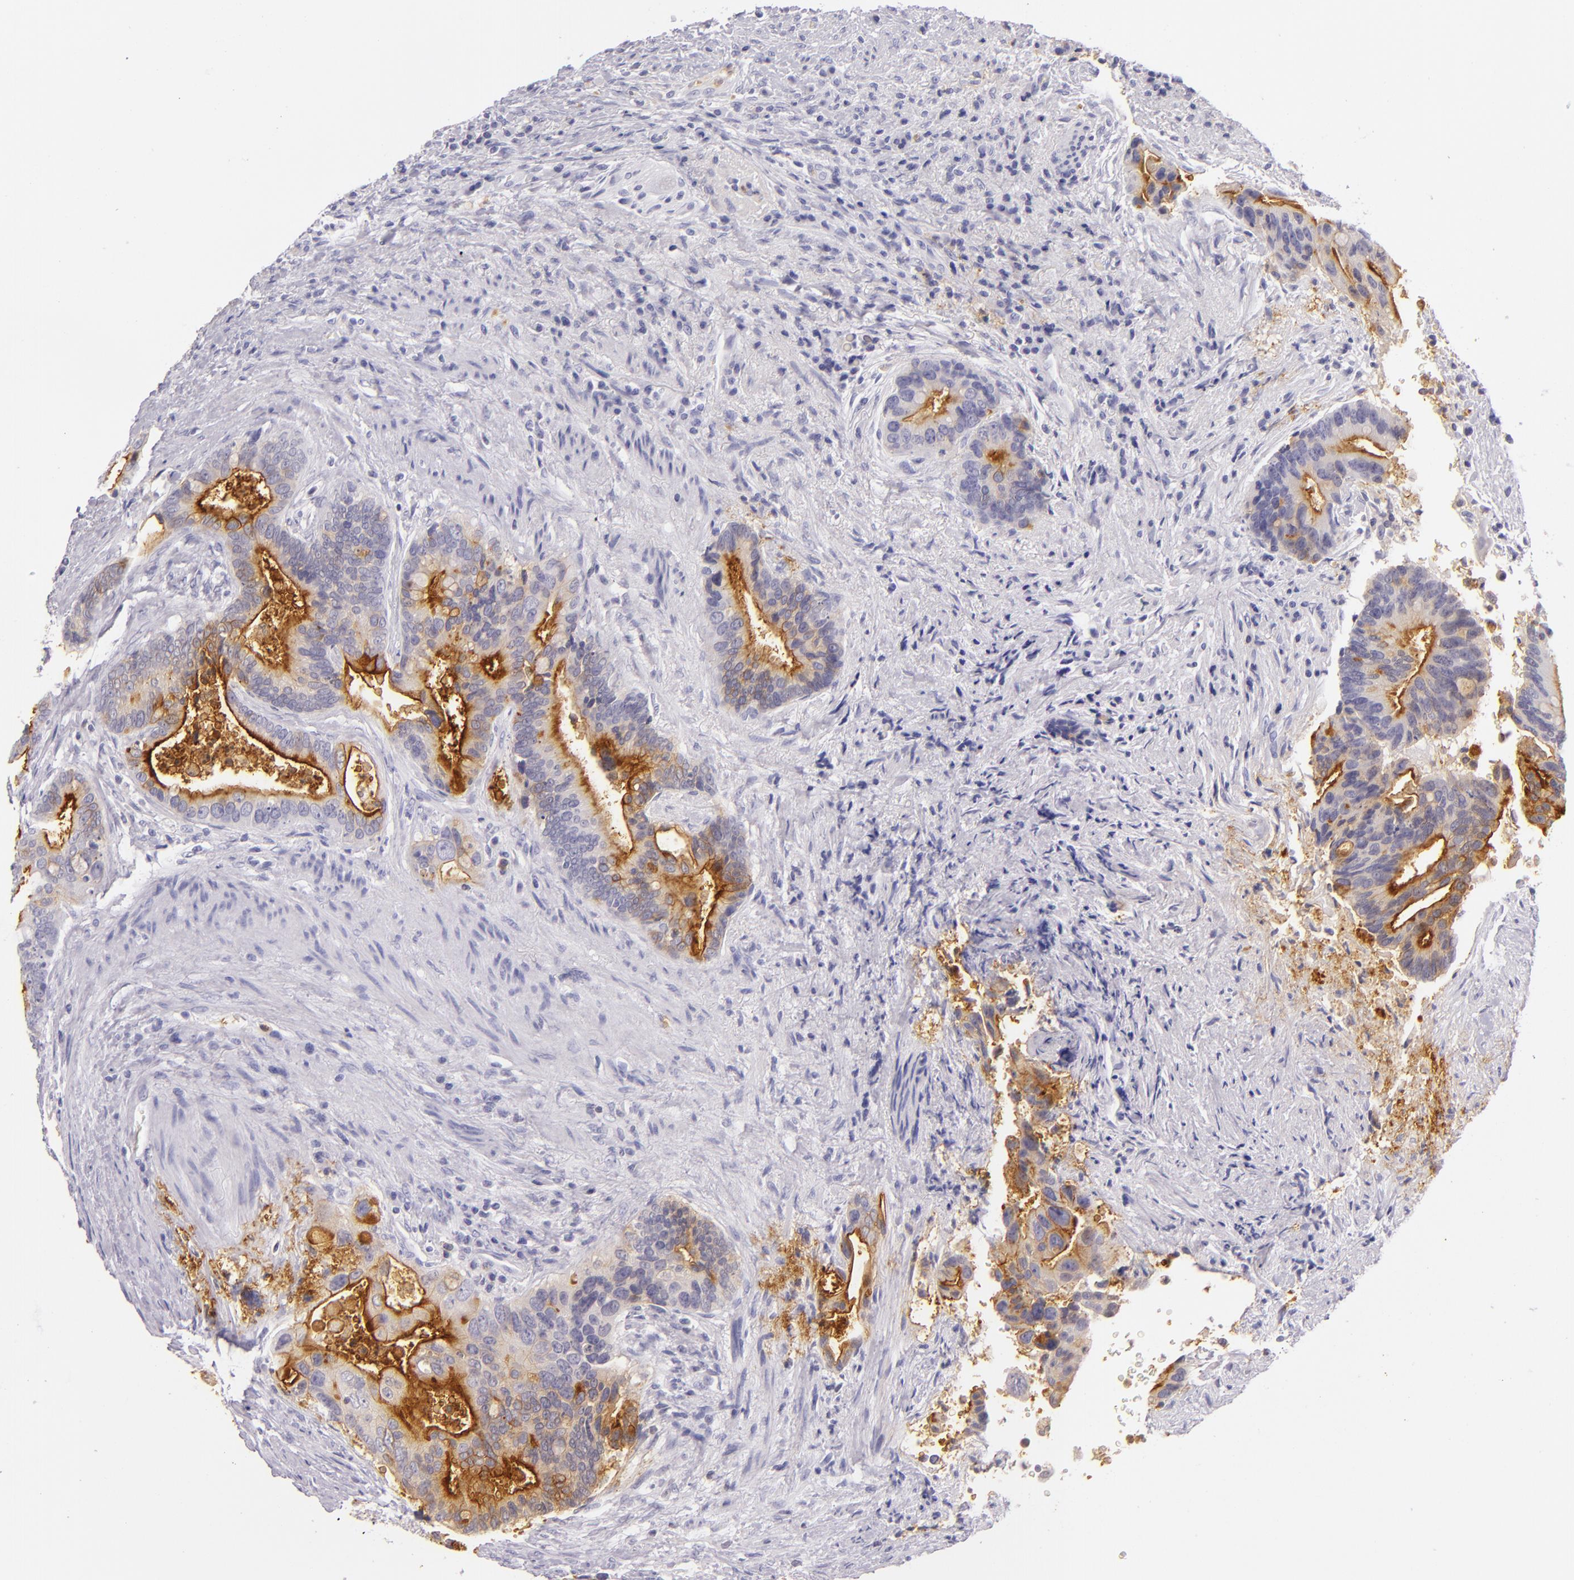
{"staining": {"intensity": "moderate", "quantity": "<25%", "location": "cytoplasmic/membranous"}, "tissue": "colorectal cancer", "cell_type": "Tumor cells", "image_type": "cancer", "snomed": [{"axis": "morphology", "description": "Adenocarcinoma, NOS"}, {"axis": "topography", "description": "Rectum"}], "caption": "Protein staining by immunohistochemistry (IHC) shows moderate cytoplasmic/membranous expression in about <25% of tumor cells in colorectal cancer. The protein of interest is stained brown, and the nuclei are stained in blue (DAB IHC with brightfield microscopy, high magnification).", "gene": "CEACAM1", "patient": {"sex": "female", "age": 67}}